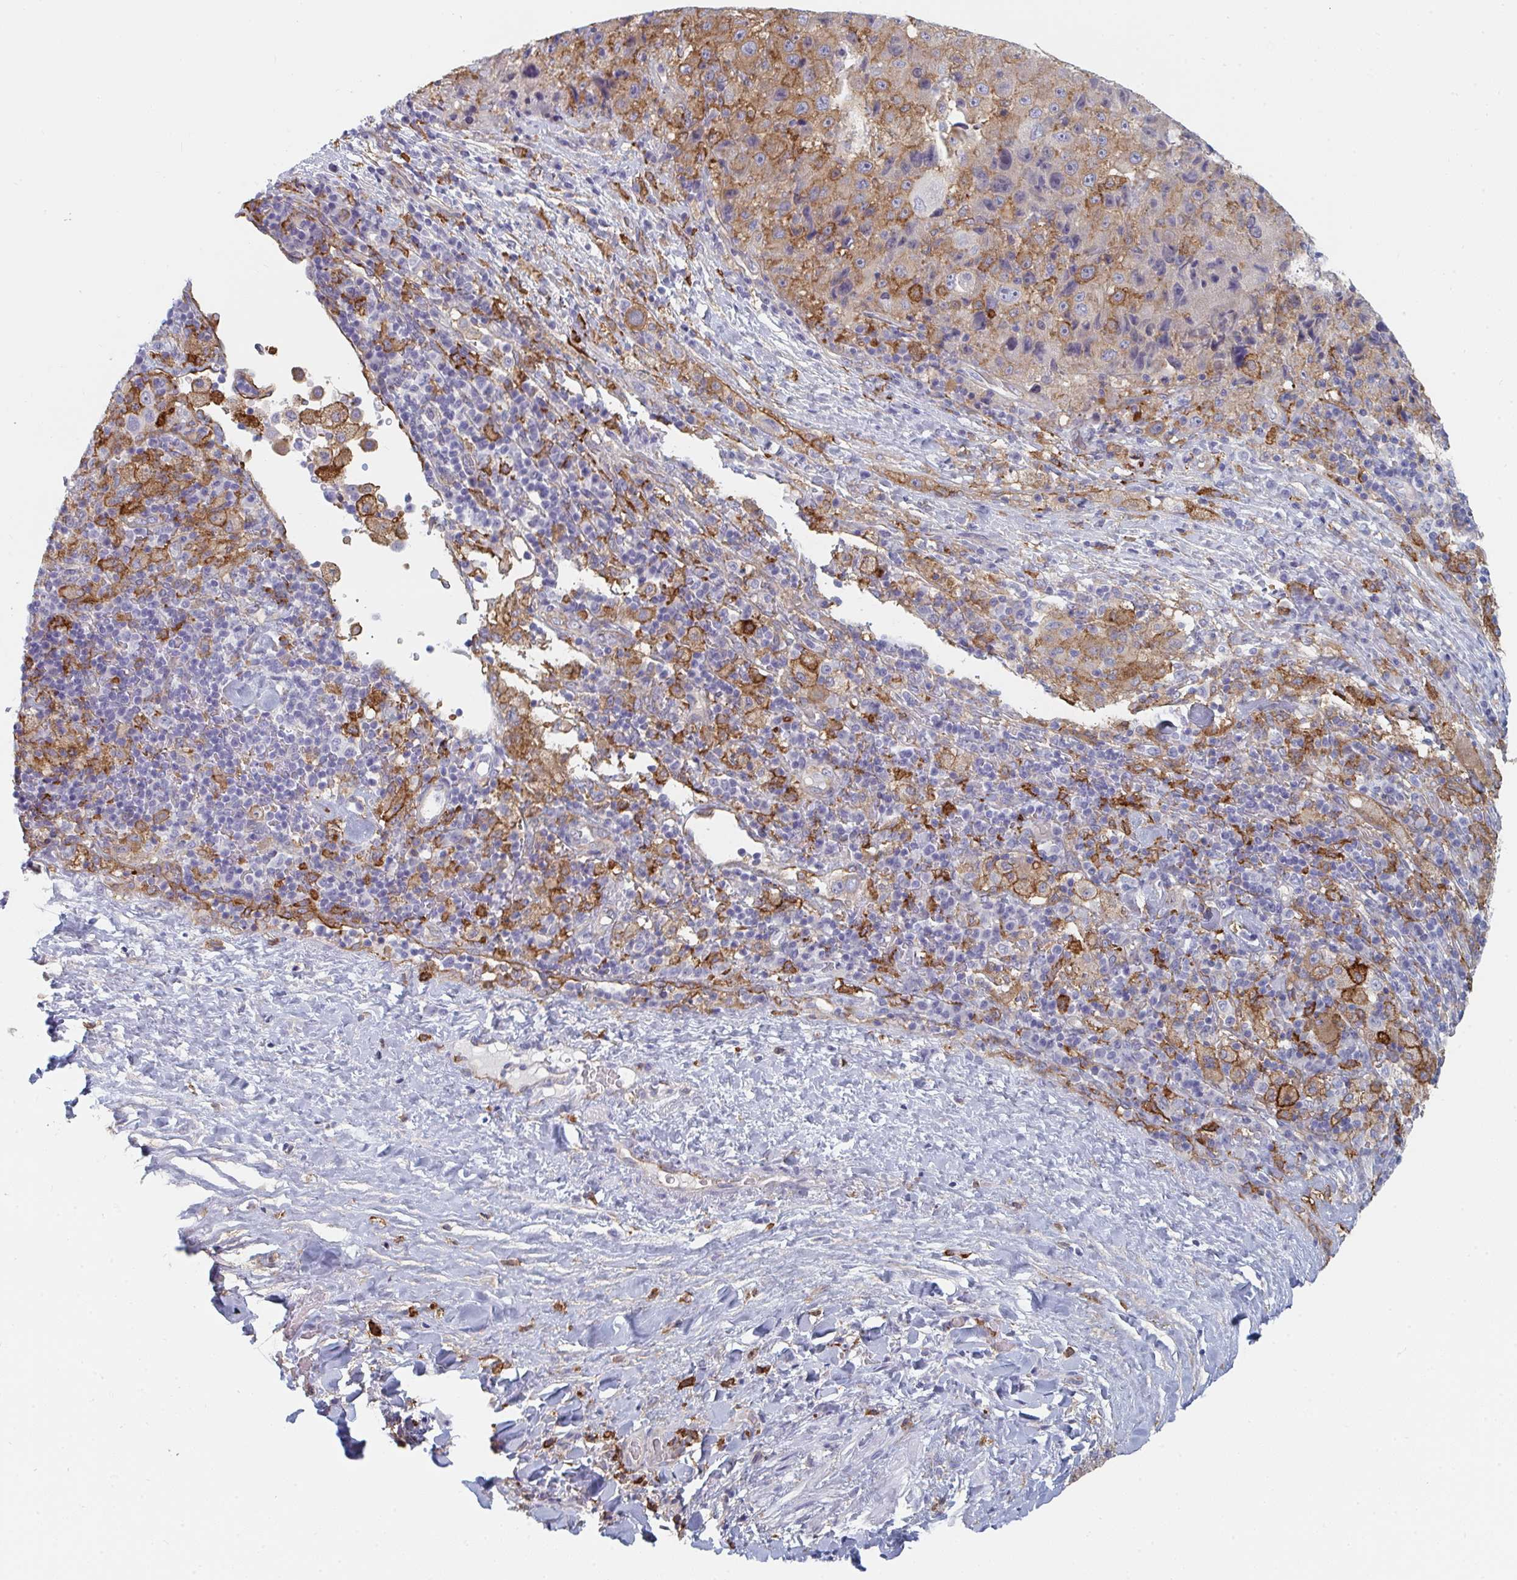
{"staining": {"intensity": "moderate", "quantity": ">75%", "location": "cytoplasmic/membranous"}, "tissue": "melanoma", "cell_type": "Tumor cells", "image_type": "cancer", "snomed": [{"axis": "morphology", "description": "Malignant melanoma, Metastatic site"}, {"axis": "topography", "description": "Lymph node"}], "caption": "Melanoma stained for a protein displays moderate cytoplasmic/membranous positivity in tumor cells. Ihc stains the protein of interest in brown and the nuclei are stained blue.", "gene": "DAB2", "patient": {"sex": "male", "age": 62}}